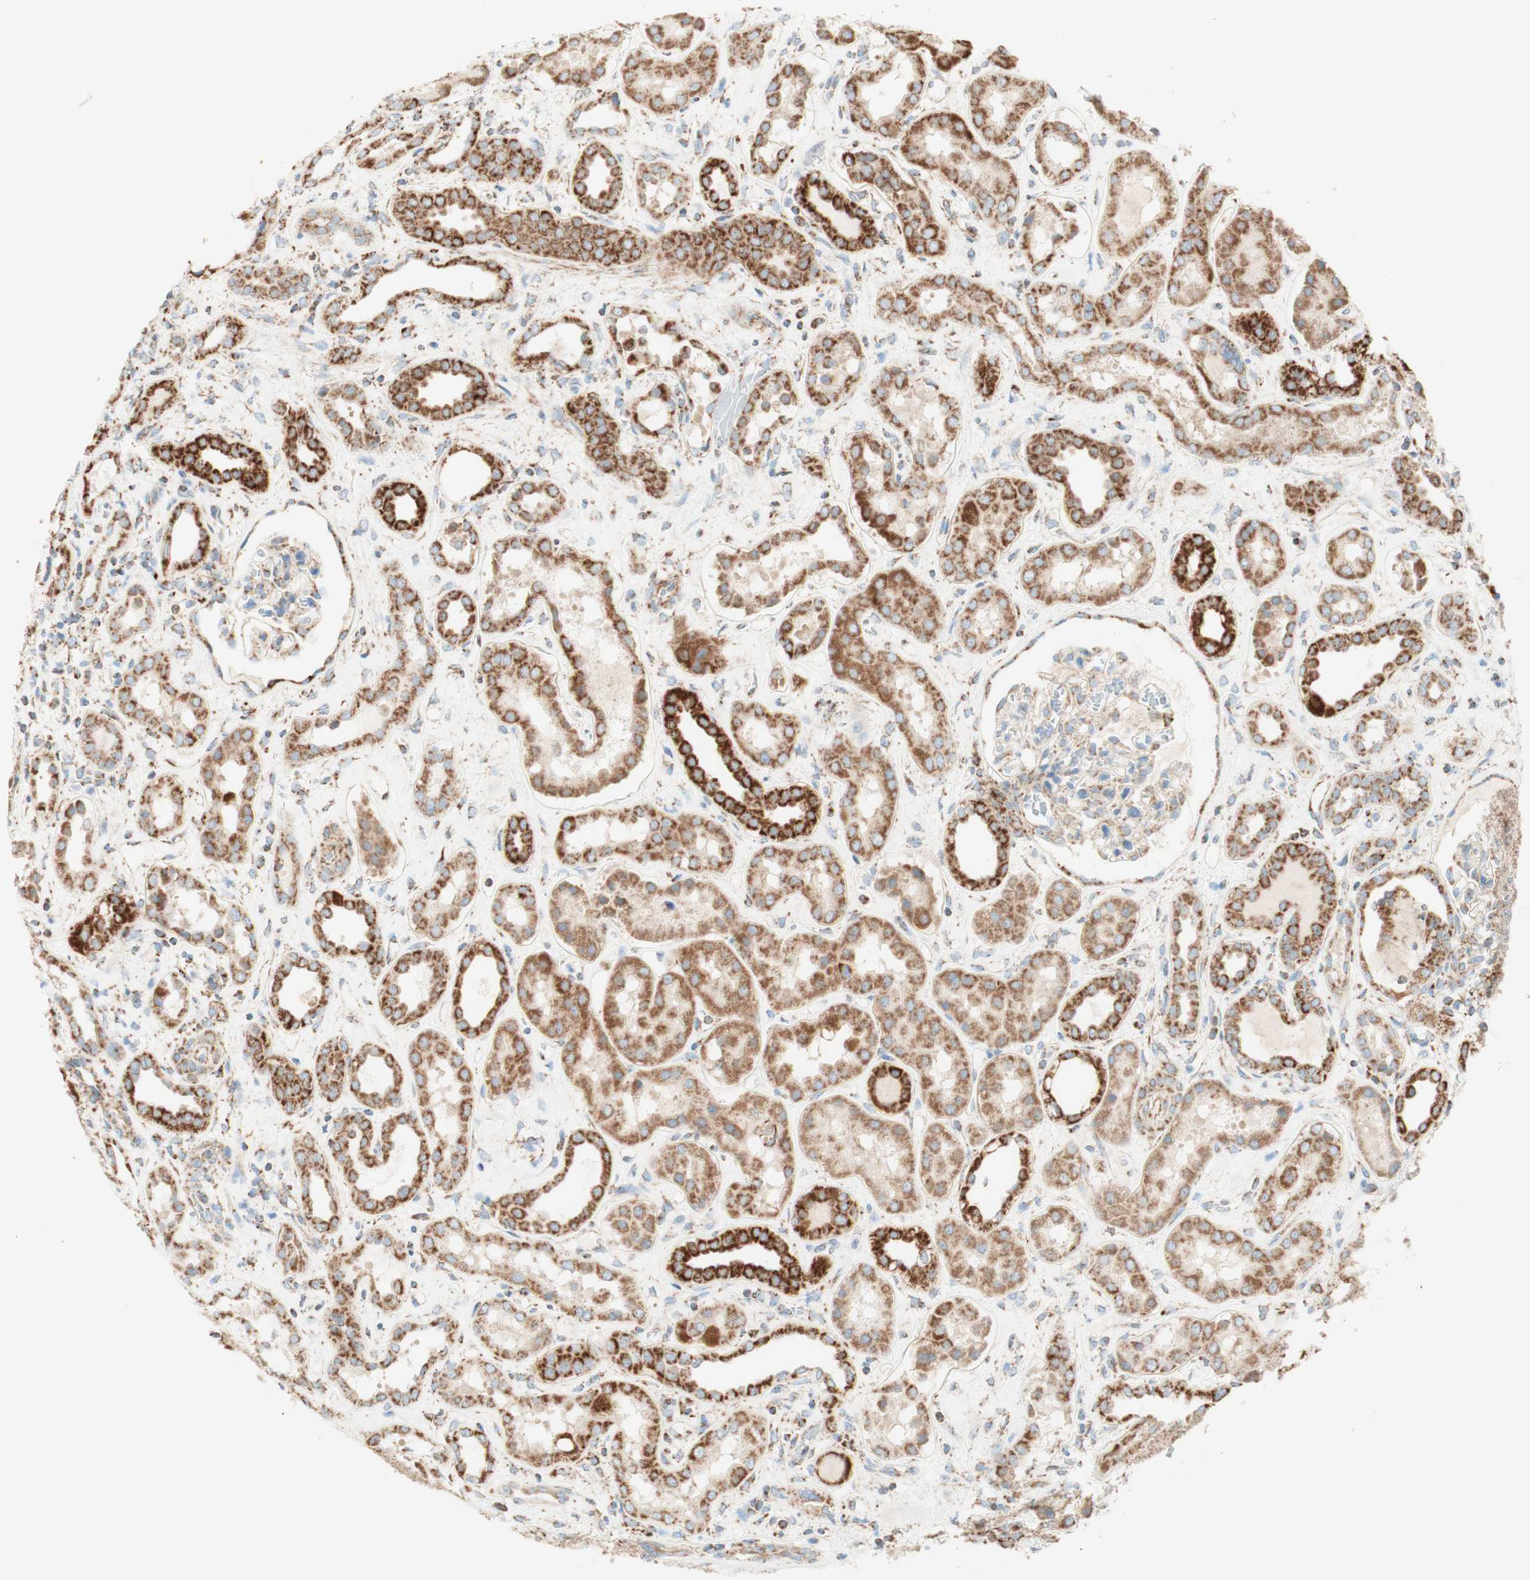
{"staining": {"intensity": "weak", "quantity": "25%-75%", "location": "cytoplasmic/membranous"}, "tissue": "kidney", "cell_type": "Cells in glomeruli", "image_type": "normal", "snomed": [{"axis": "morphology", "description": "Normal tissue, NOS"}, {"axis": "topography", "description": "Kidney"}], "caption": "Kidney stained for a protein (brown) reveals weak cytoplasmic/membranous positive positivity in approximately 25%-75% of cells in glomeruli.", "gene": "TOMM20", "patient": {"sex": "male", "age": 59}}